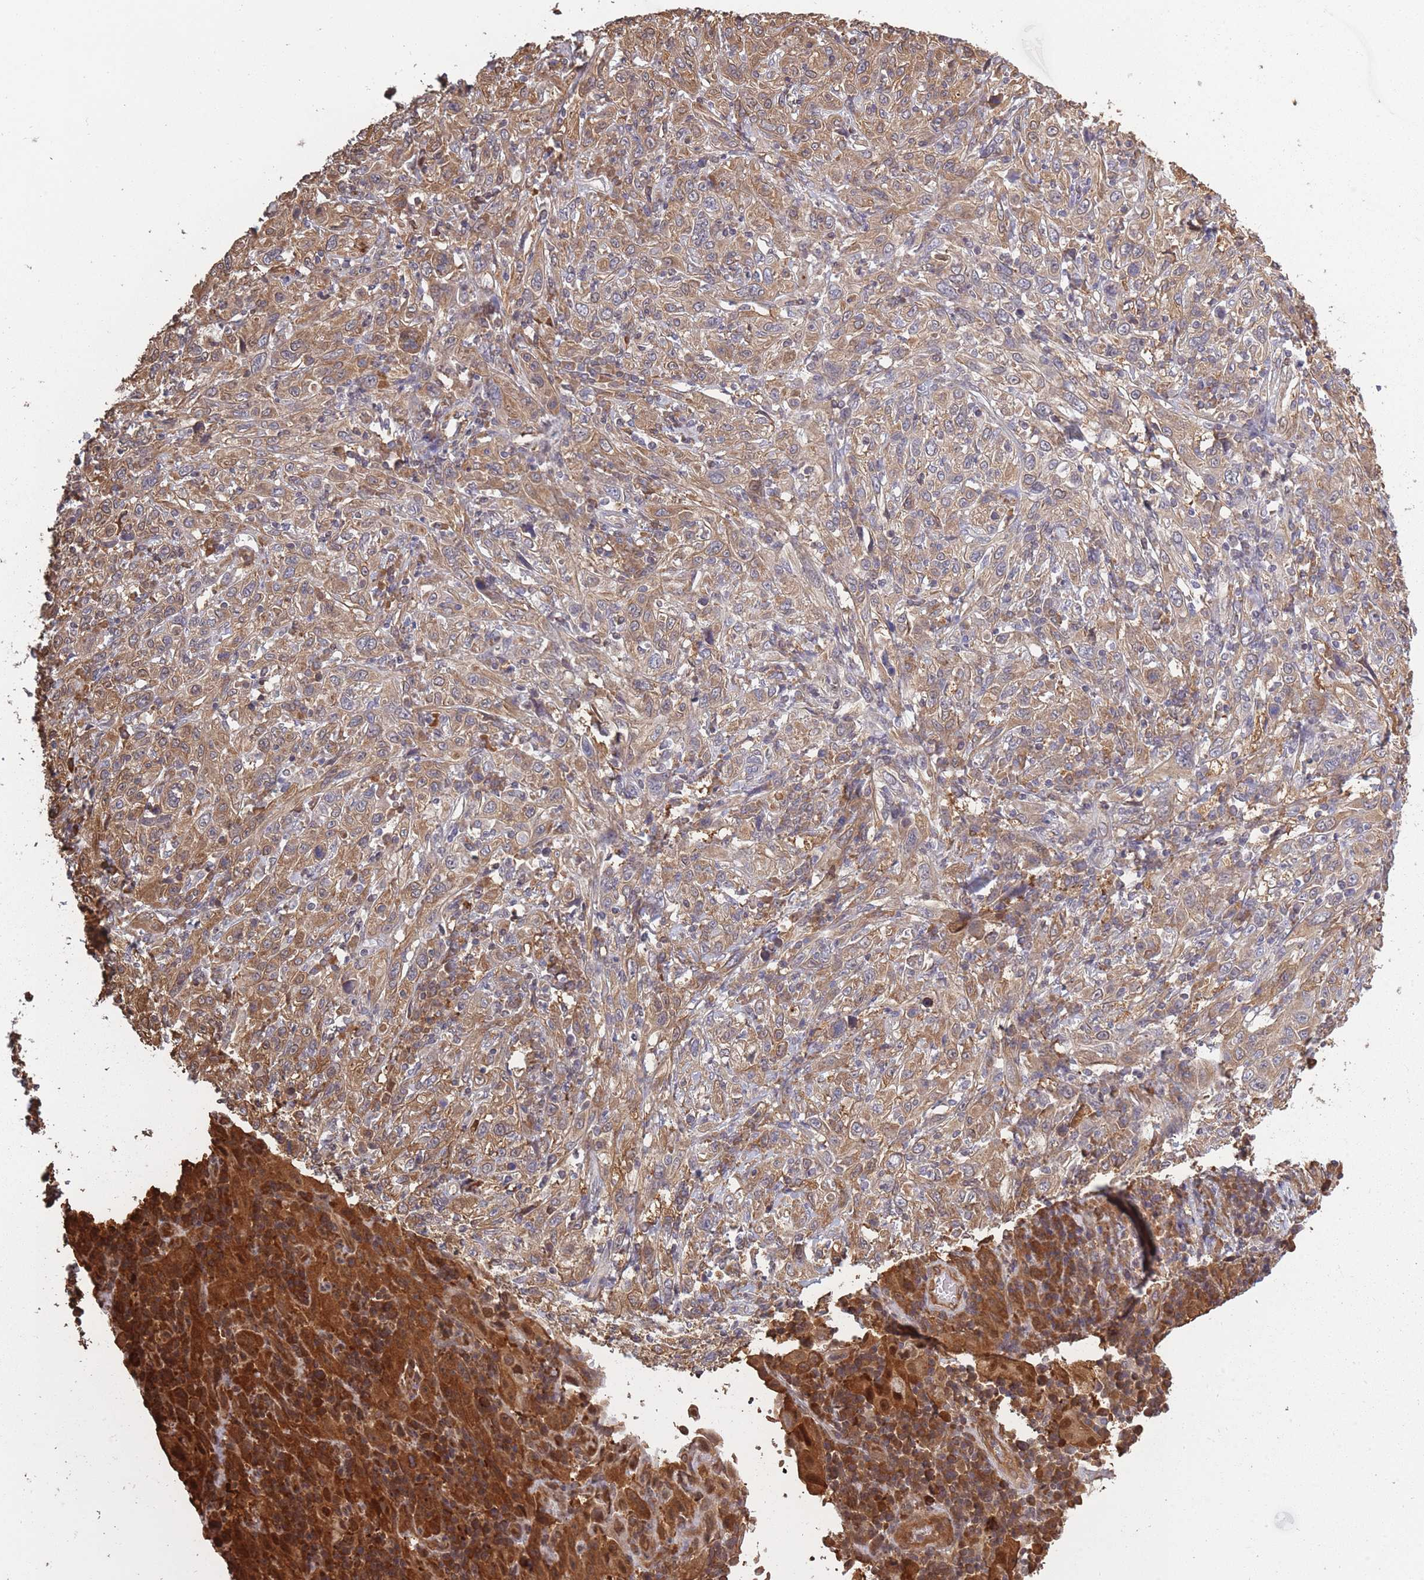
{"staining": {"intensity": "moderate", "quantity": ">75%", "location": "cytoplasmic/membranous"}, "tissue": "cervical cancer", "cell_type": "Tumor cells", "image_type": "cancer", "snomed": [{"axis": "morphology", "description": "Squamous cell carcinoma, NOS"}, {"axis": "topography", "description": "Cervix"}], "caption": "IHC micrograph of cervical cancer (squamous cell carcinoma) stained for a protein (brown), which exhibits medium levels of moderate cytoplasmic/membranous staining in approximately >75% of tumor cells.", "gene": "ARL13B", "patient": {"sex": "female", "age": 46}}